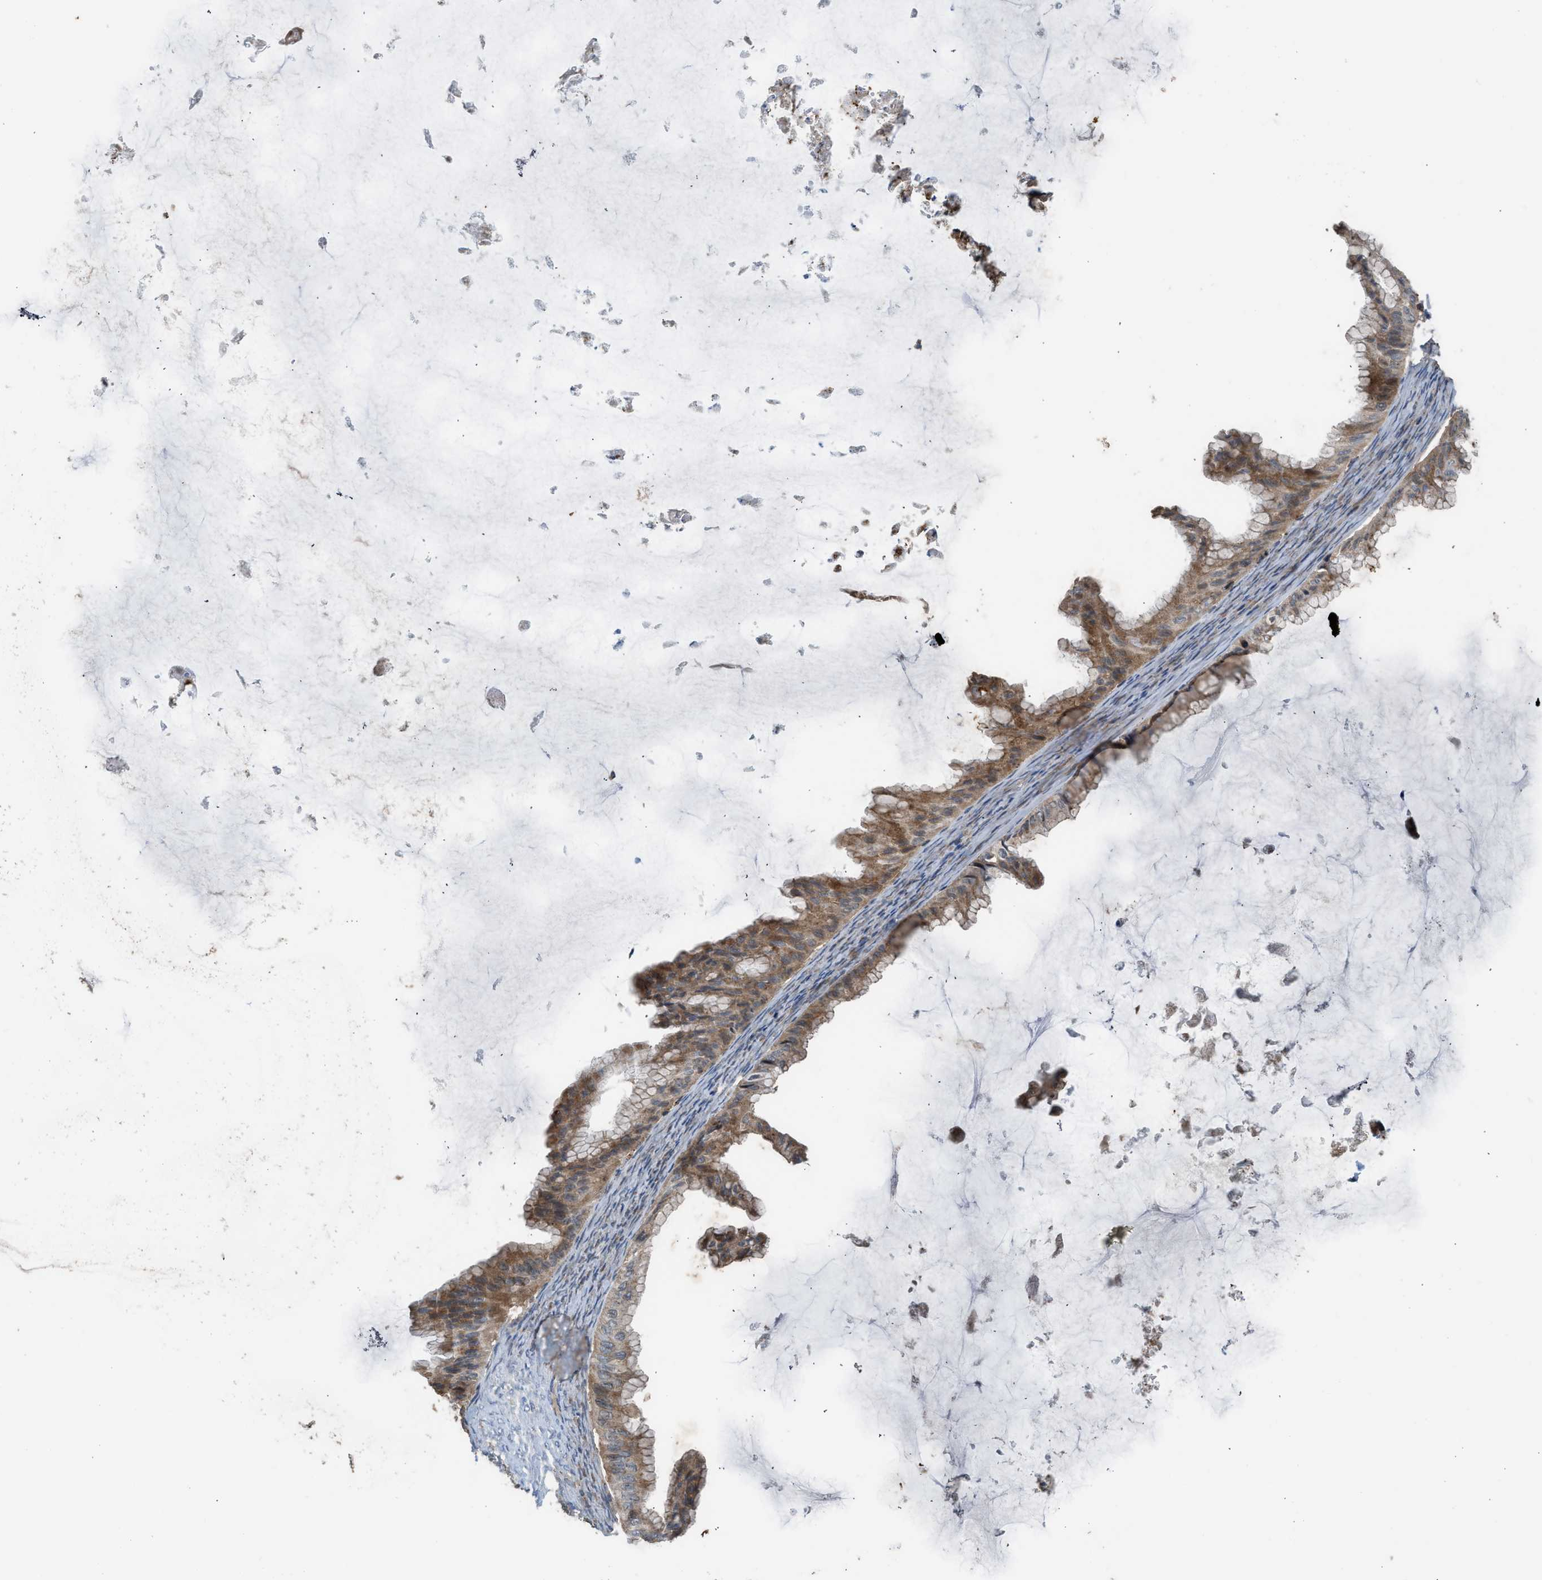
{"staining": {"intensity": "moderate", "quantity": "25%-75%", "location": "cytoplasmic/membranous"}, "tissue": "ovarian cancer", "cell_type": "Tumor cells", "image_type": "cancer", "snomed": [{"axis": "morphology", "description": "Cystadenocarcinoma, mucinous, NOS"}, {"axis": "topography", "description": "Ovary"}], "caption": "A brown stain highlights moderate cytoplasmic/membranous expression of a protein in mucinous cystadenocarcinoma (ovarian) tumor cells.", "gene": "STARD3", "patient": {"sex": "female", "age": 61}}